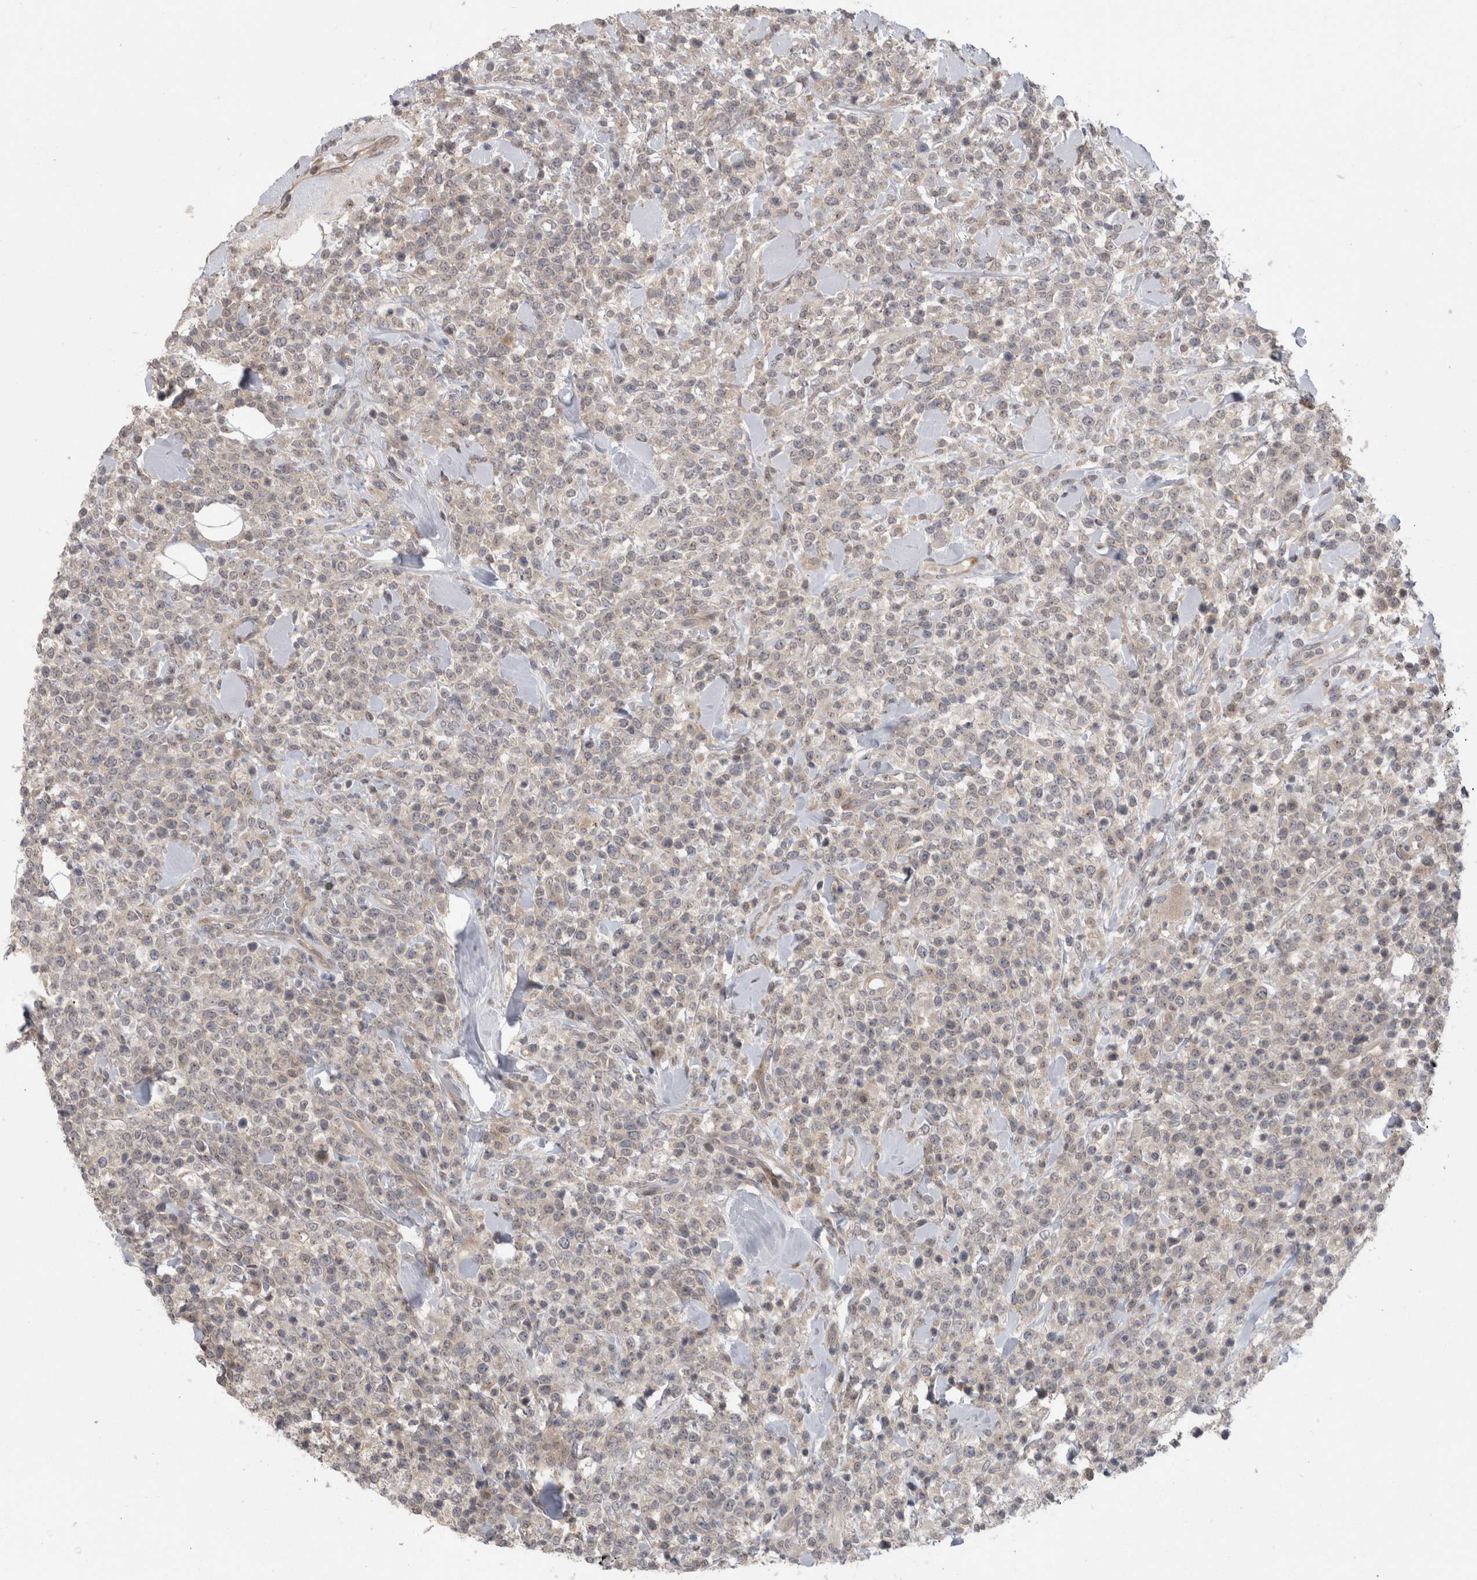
{"staining": {"intensity": "negative", "quantity": "none", "location": "none"}, "tissue": "lymphoma", "cell_type": "Tumor cells", "image_type": "cancer", "snomed": [{"axis": "morphology", "description": "Malignant lymphoma, non-Hodgkin's type, High grade"}, {"axis": "topography", "description": "Colon"}], "caption": "High power microscopy histopathology image of an immunohistochemistry (IHC) image of lymphoma, revealing no significant expression in tumor cells.", "gene": "MTBP", "patient": {"sex": "female", "age": 53}}